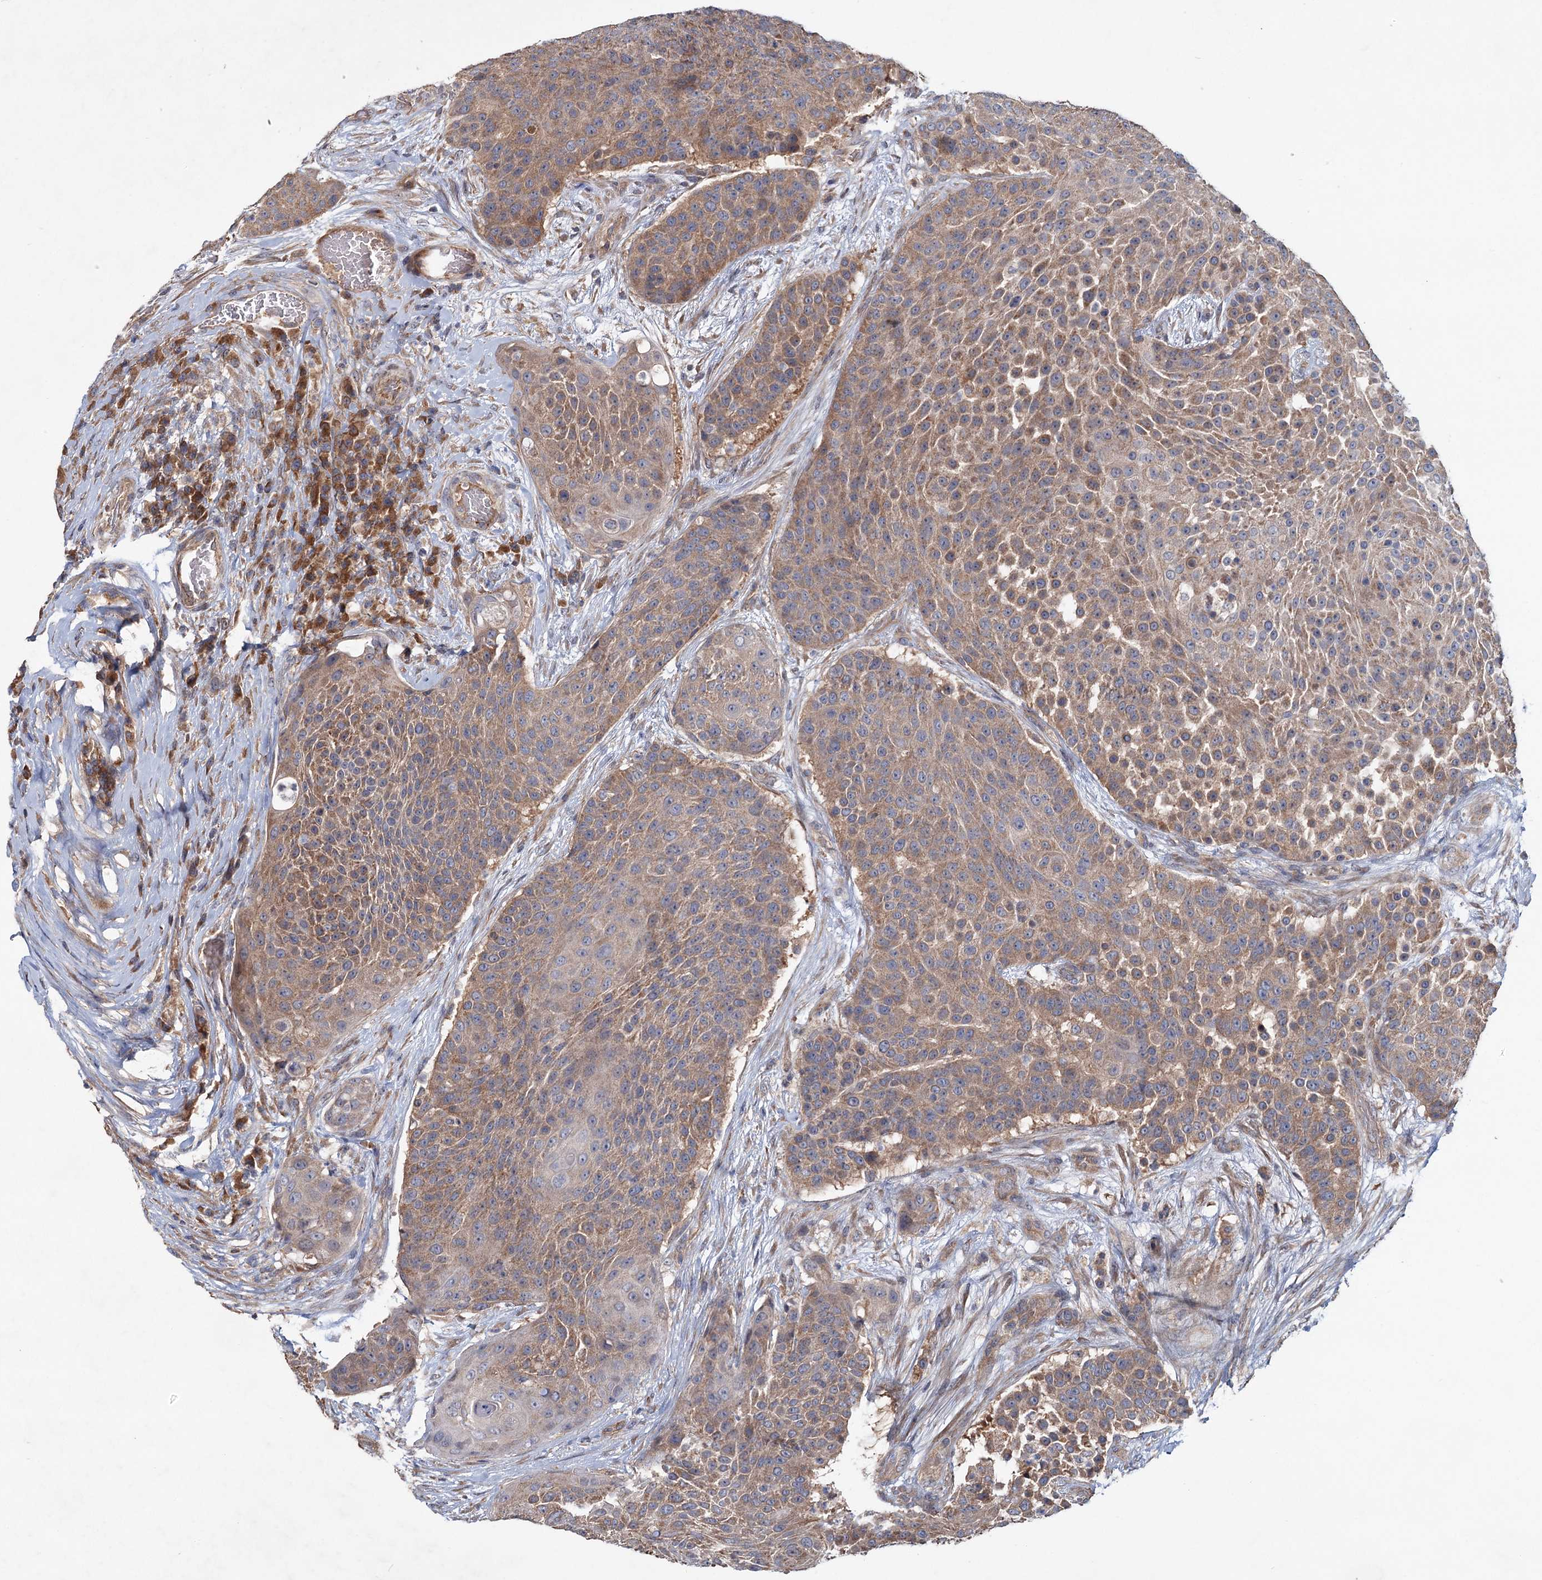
{"staining": {"intensity": "moderate", "quantity": ">75%", "location": "cytoplasmic/membranous"}, "tissue": "urothelial cancer", "cell_type": "Tumor cells", "image_type": "cancer", "snomed": [{"axis": "morphology", "description": "Urothelial carcinoma, High grade"}, {"axis": "topography", "description": "Urinary bladder"}], "caption": "Urothelial carcinoma (high-grade) tissue exhibits moderate cytoplasmic/membranous expression in approximately >75% of tumor cells", "gene": "MTRR", "patient": {"sex": "female", "age": 63}}